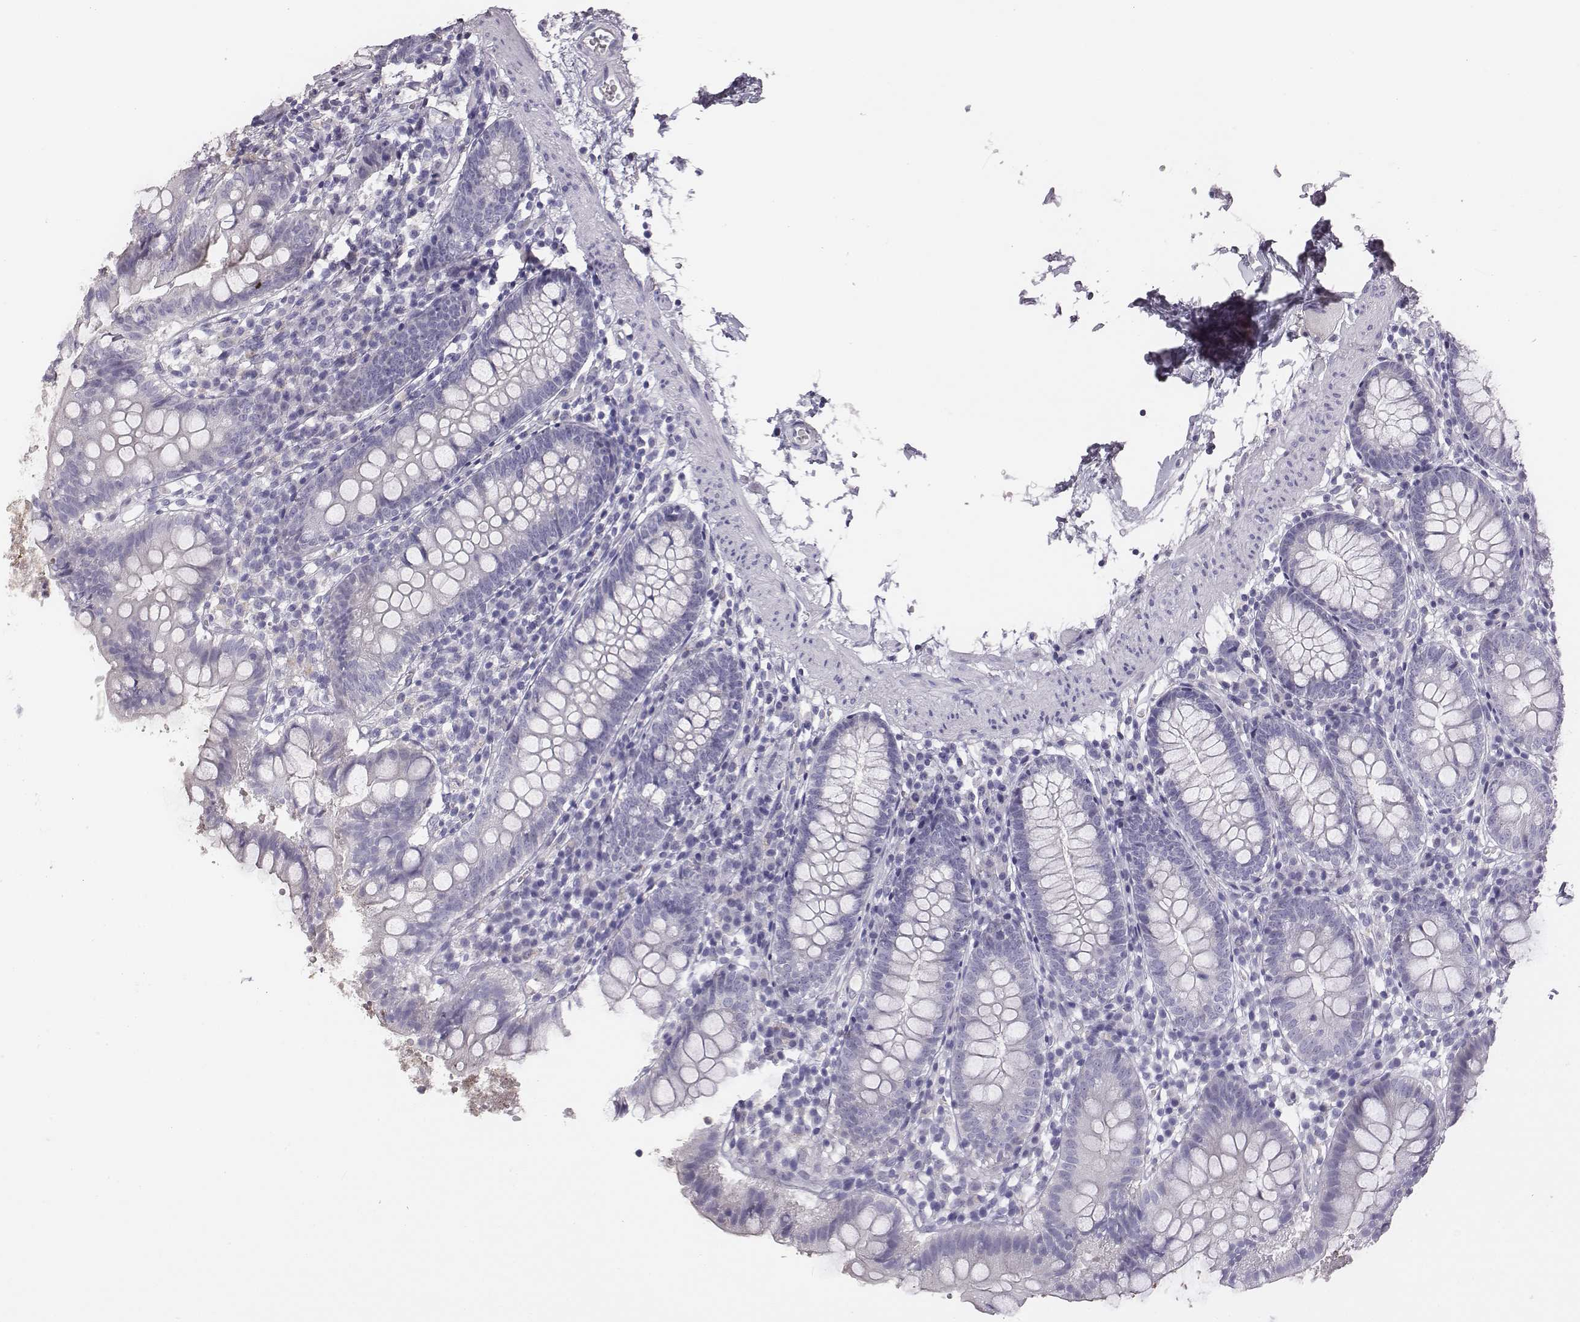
{"staining": {"intensity": "negative", "quantity": "none", "location": "none"}, "tissue": "small intestine", "cell_type": "Glandular cells", "image_type": "normal", "snomed": [{"axis": "morphology", "description": "Normal tissue, NOS"}, {"axis": "topography", "description": "Small intestine"}], "caption": "DAB immunohistochemical staining of unremarkable small intestine displays no significant staining in glandular cells.", "gene": "ENSG00000290147", "patient": {"sex": "female", "age": 90}}